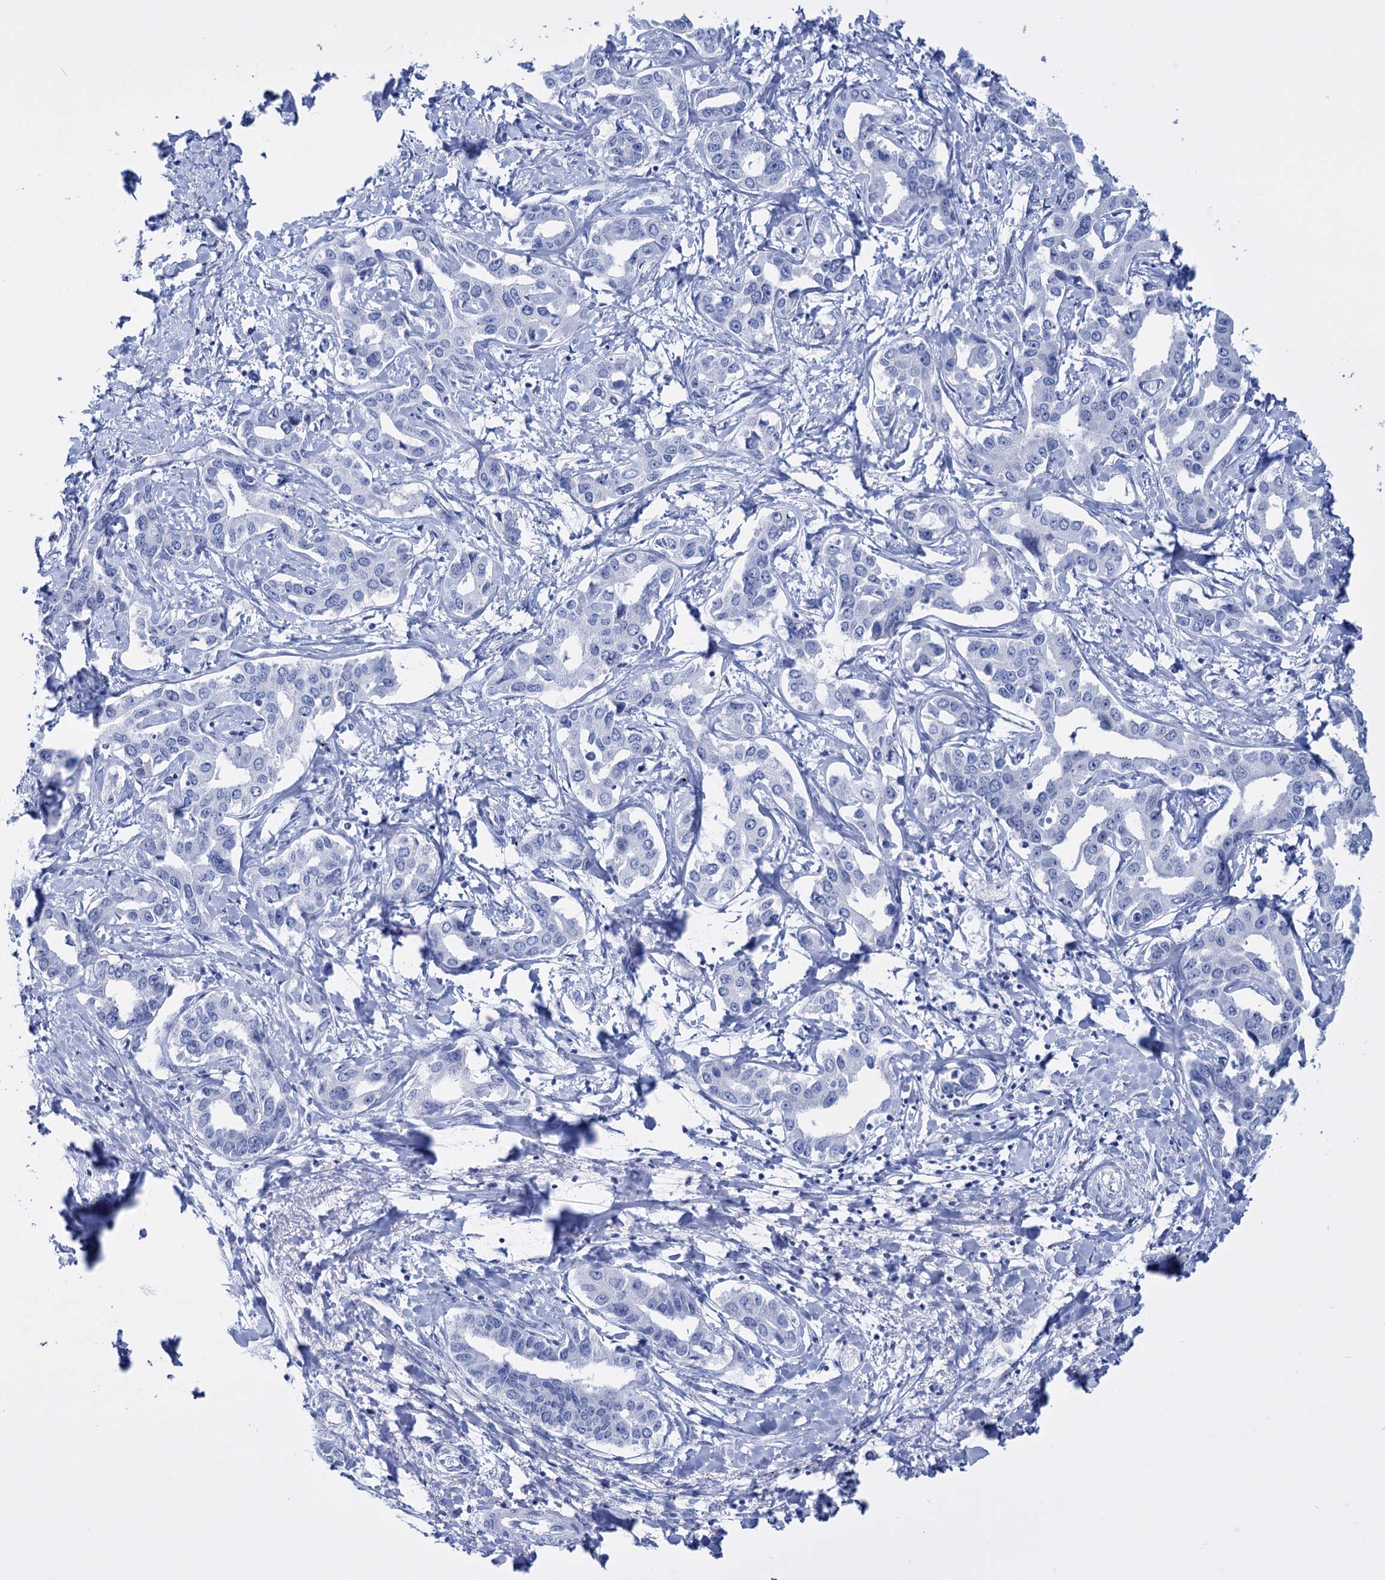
{"staining": {"intensity": "negative", "quantity": "none", "location": "none"}, "tissue": "liver cancer", "cell_type": "Tumor cells", "image_type": "cancer", "snomed": [{"axis": "morphology", "description": "Cholangiocarcinoma"}, {"axis": "topography", "description": "Liver"}], "caption": "There is no significant expression in tumor cells of cholangiocarcinoma (liver). Nuclei are stained in blue.", "gene": "FBXW12", "patient": {"sex": "male", "age": 59}}